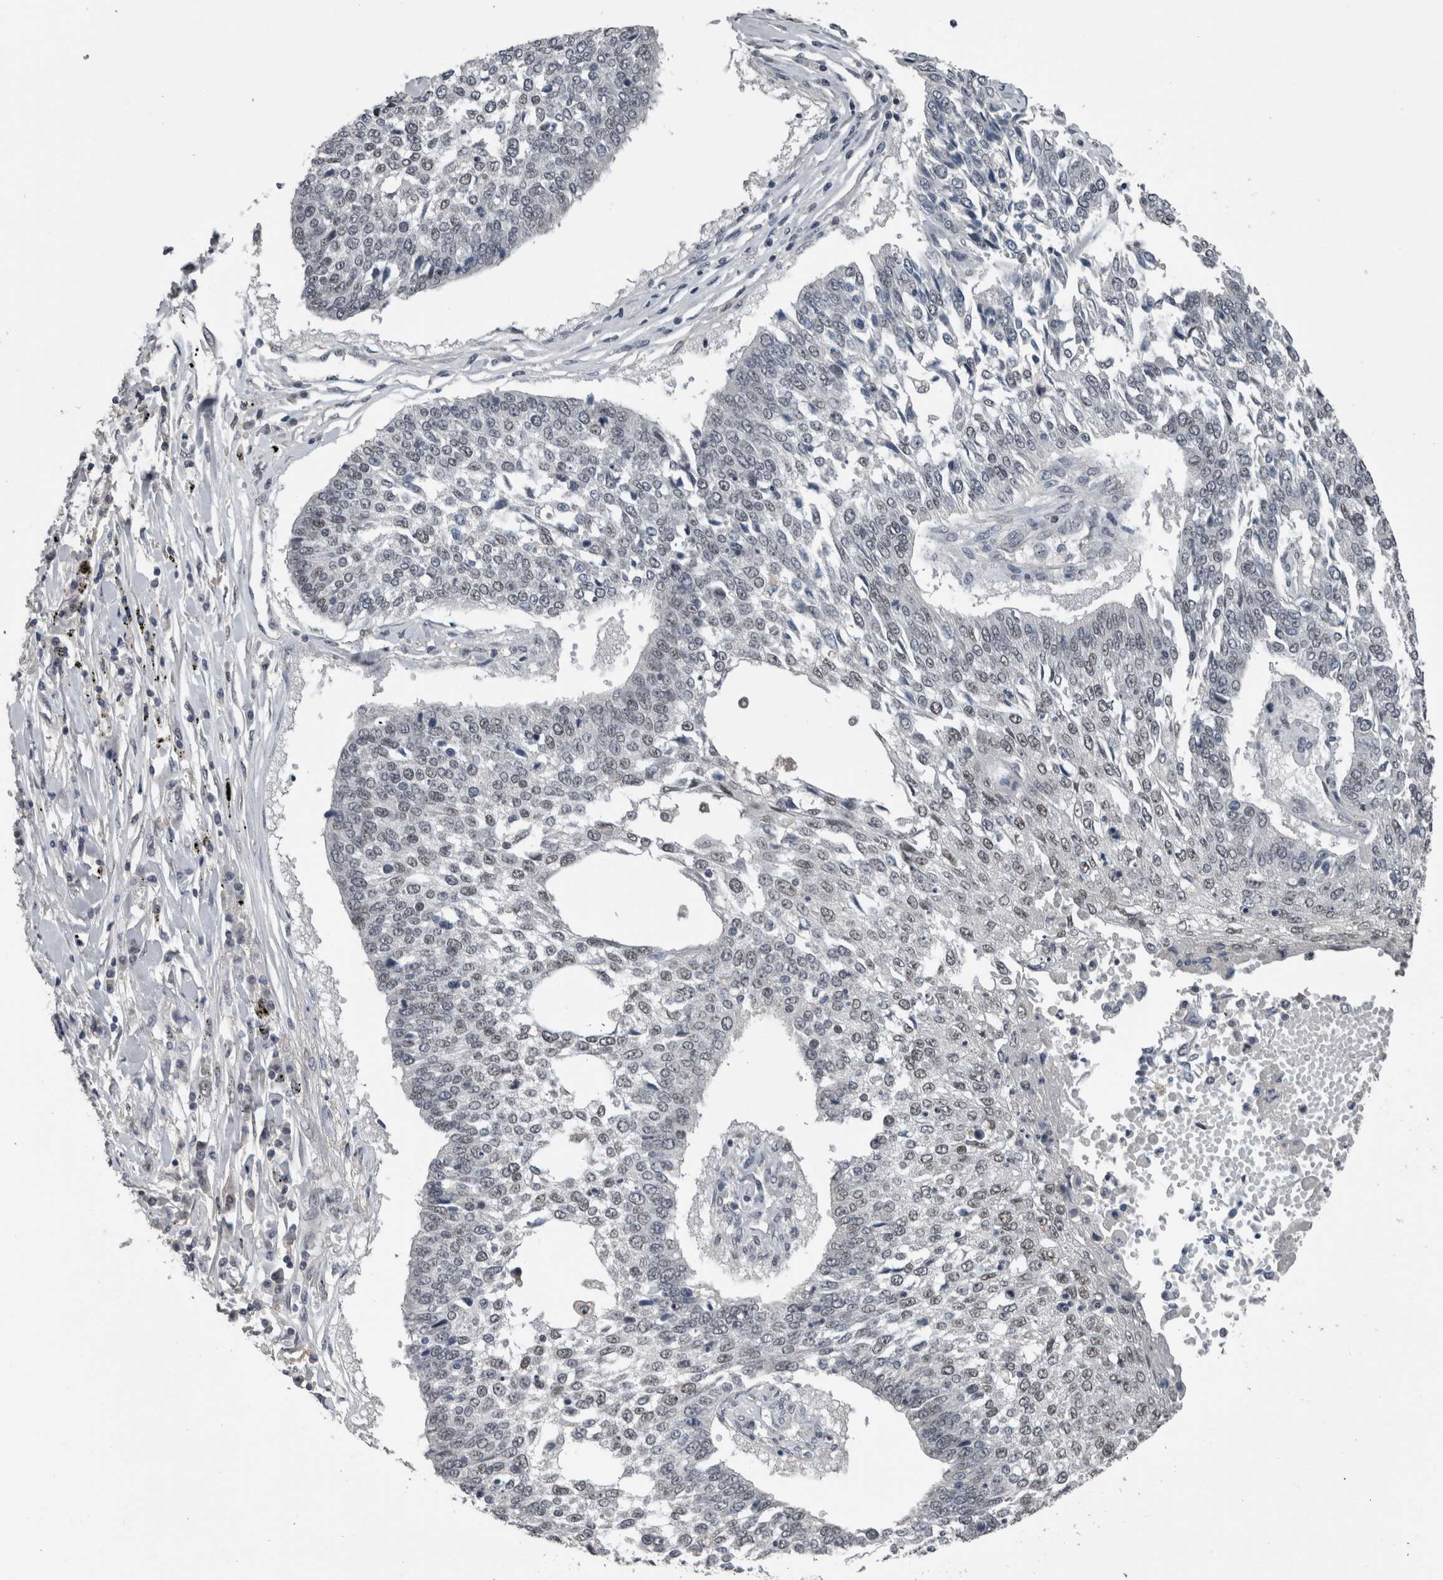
{"staining": {"intensity": "negative", "quantity": "none", "location": "none"}, "tissue": "lung cancer", "cell_type": "Tumor cells", "image_type": "cancer", "snomed": [{"axis": "morphology", "description": "Normal tissue, NOS"}, {"axis": "morphology", "description": "Squamous cell carcinoma, NOS"}, {"axis": "topography", "description": "Cartilage tissue"}, {"axis": "topography", "description": "Bronchus"}, {"axis": "topography", "description": "Lung"}, {"axis": "topography", "description": "Peripheral nerve tissue"}], "caption": "This micrograph is of lung cancer stained with immunohistochemistry (IHC) to label a protein in brown with the nuclei are counter-stained blue. There is no positivity in tumor cells.", "gene": "ZBTB21", "patient": {"sex": "female", "age": 49}}